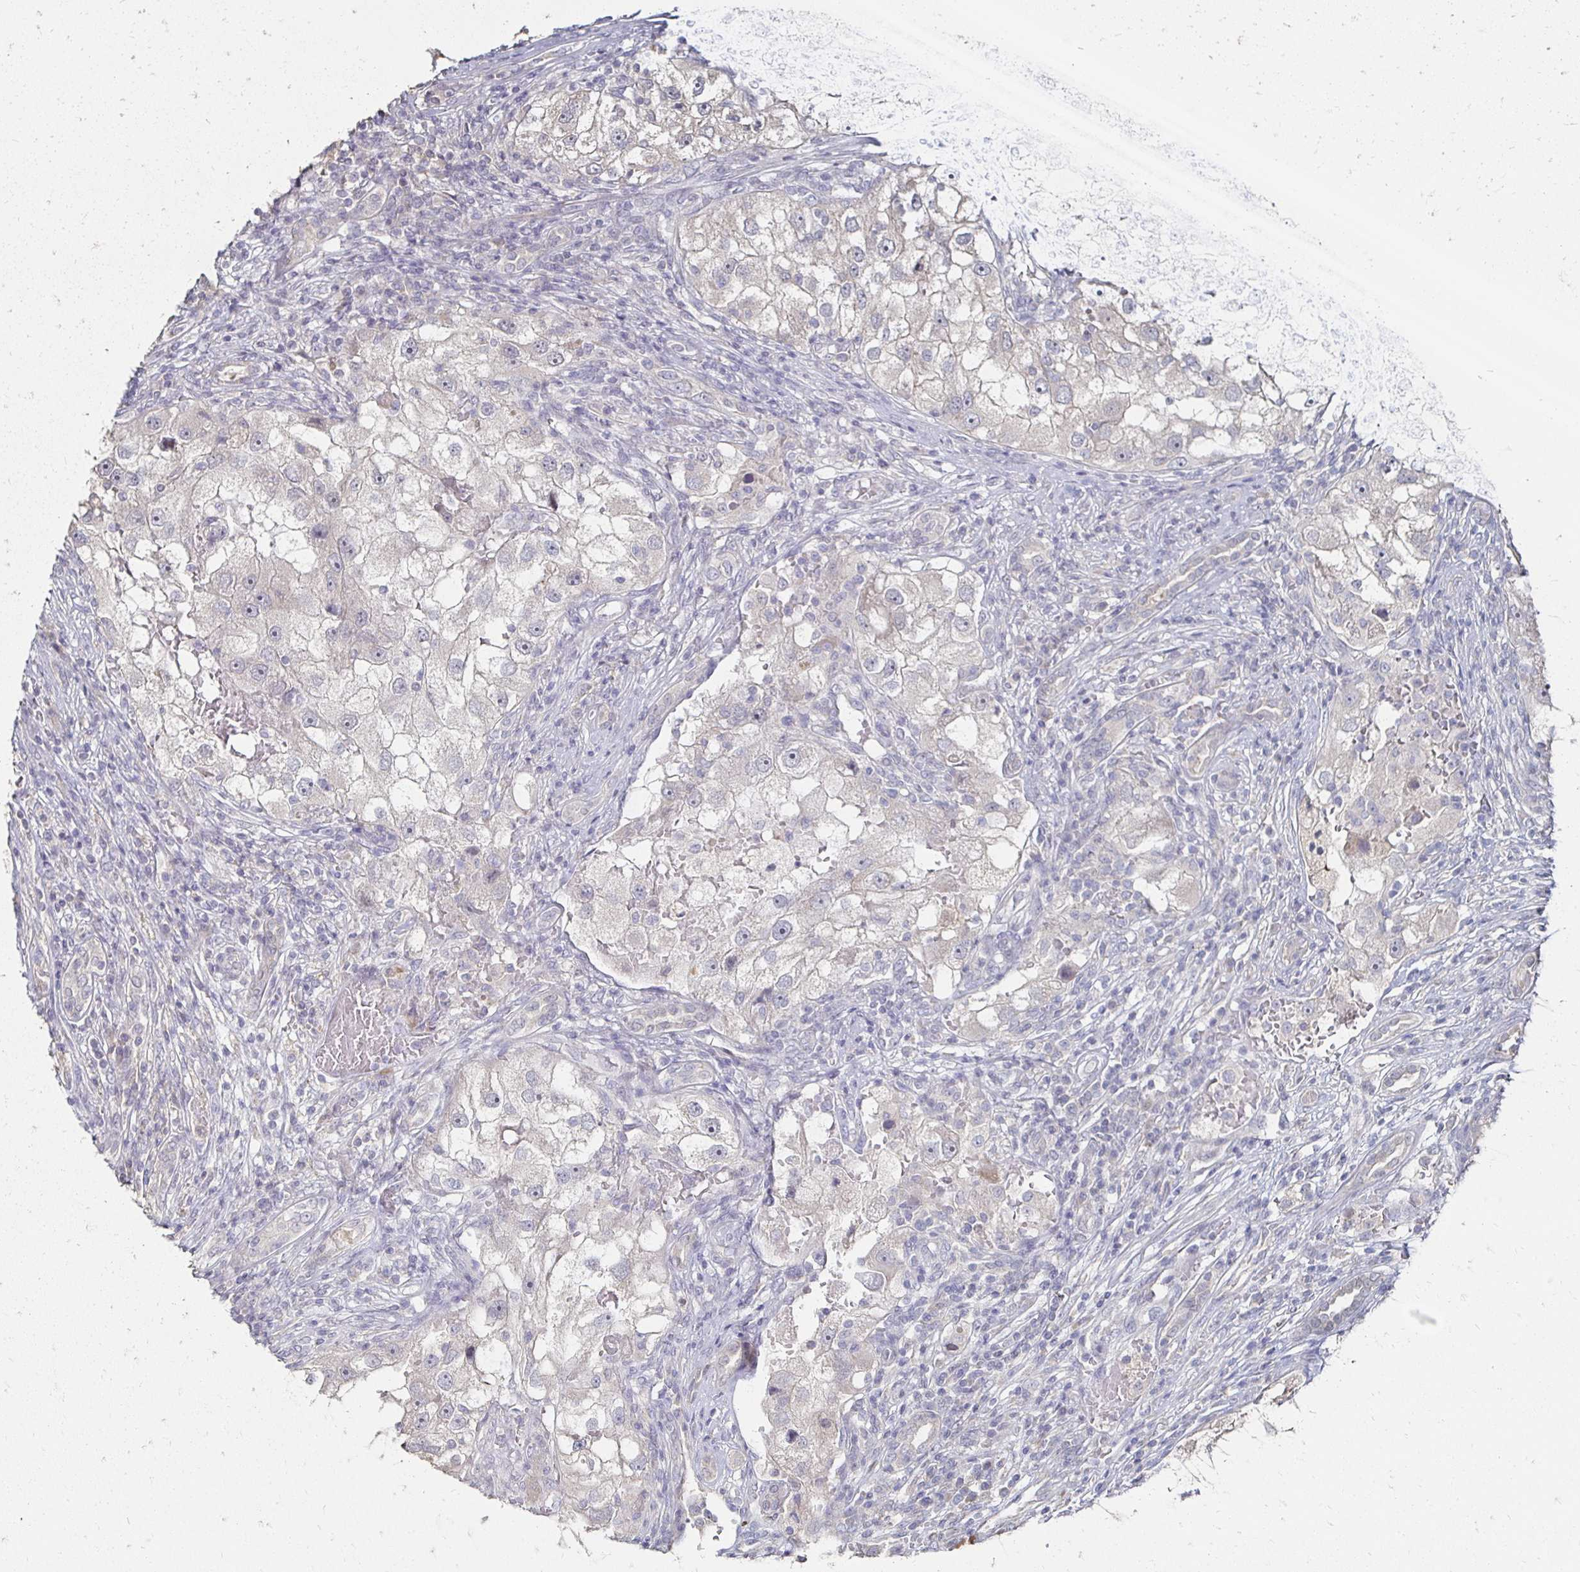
{"staining": {"intensity": "negative", "quantity": "none", "location": "none"}, "tissue": "renal cancer", "cell_type": "Tumor cells", "image_type": "cancer", "snomed": [{"axis": "morphology", "description": "Adenocarcinoma, NOS"}, {"axis": "topography", "description": "Kidney"}], "caption": "Renal cancer stained for a protein using immunohistochemistry reveals no positivity tumor cells.", "gene": "ZNF727", "patient": {"sex": "male", "age": 63}}